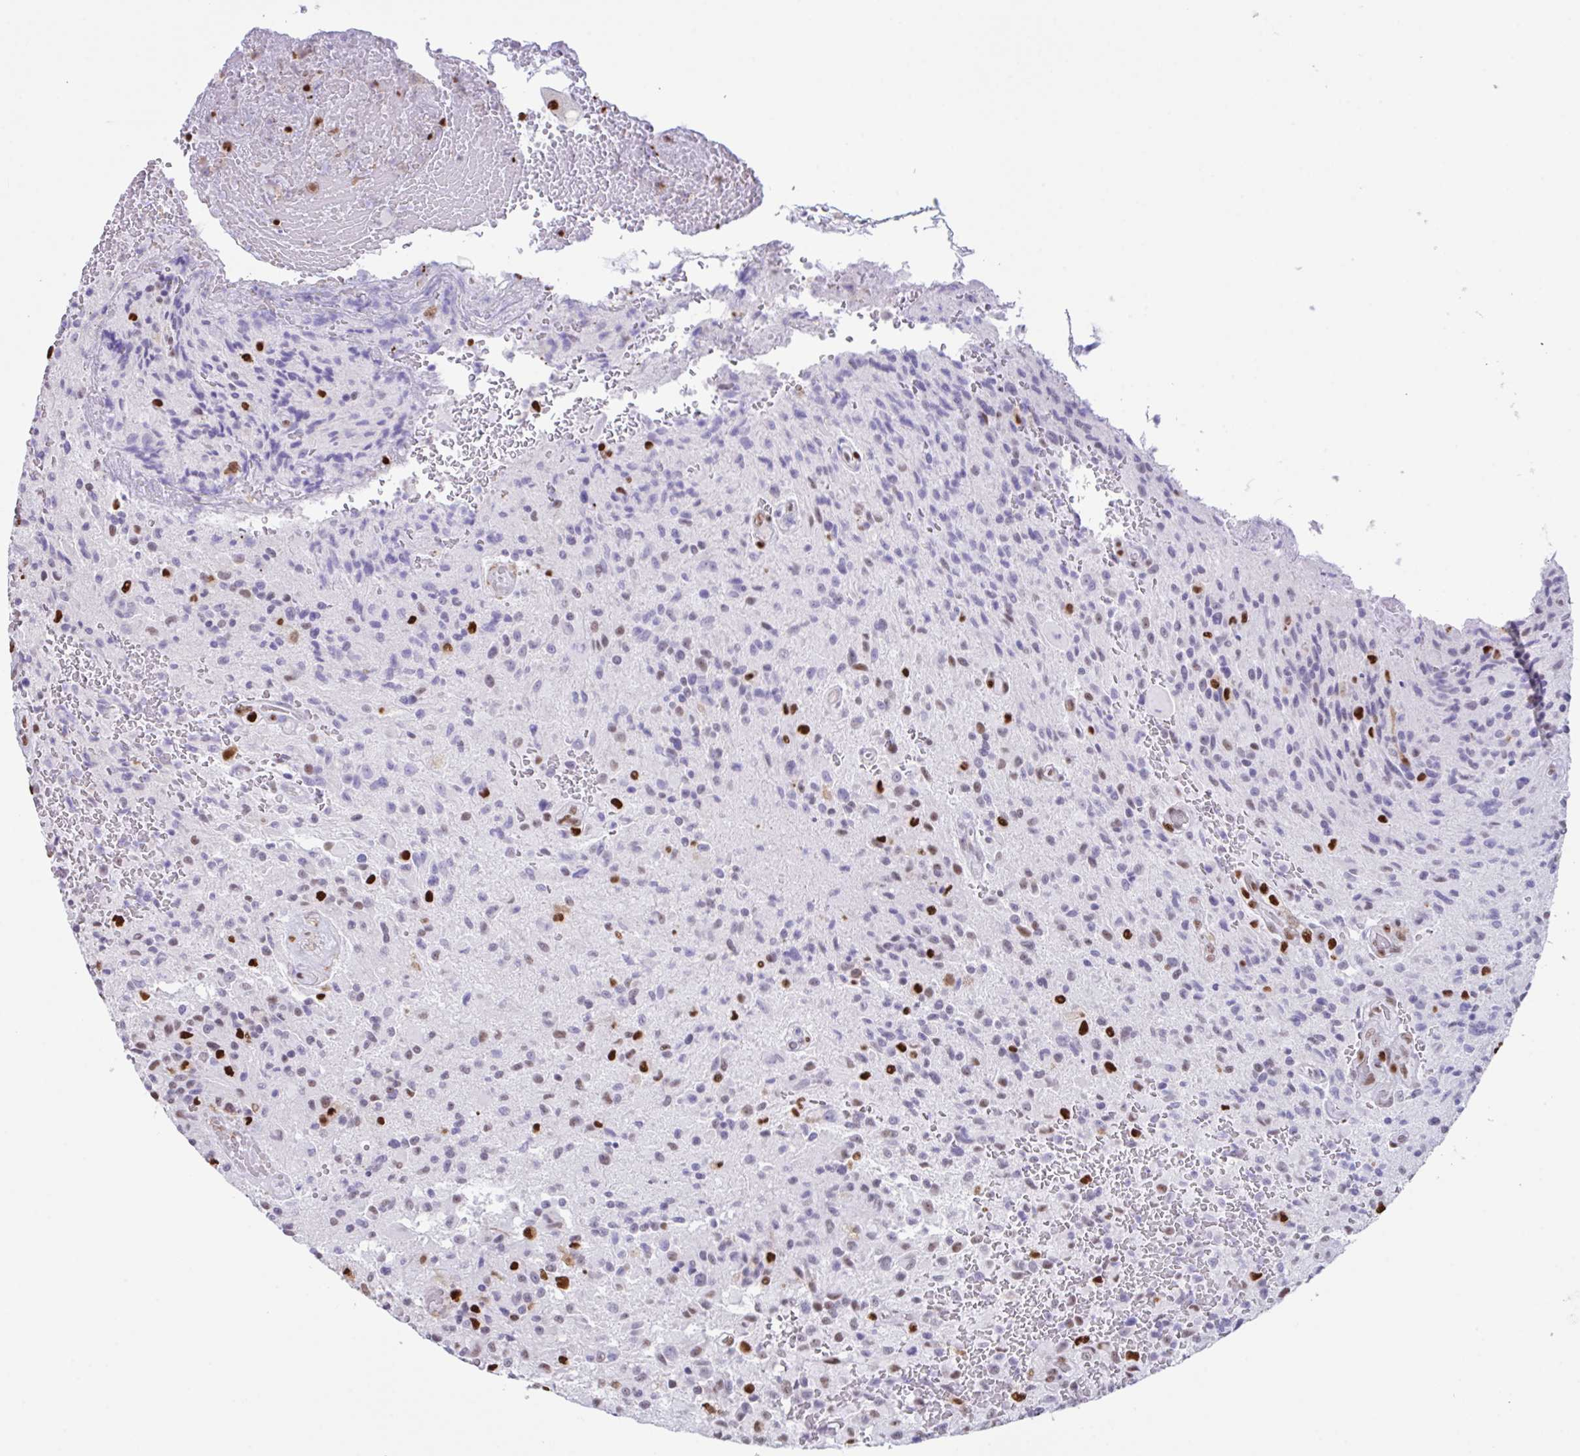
{"staining": {"intensity": "negative", "quantity": "none", "location": "none"}, "tissue": "glioma", "cell_type": "Tumor cells", "image_type": "cancer", "snomed": [{"axis": "morphology", "description": "Normal tissue, NOS"}, {"axis": "morphology", "description": "Glioma, malignant, High grade"}, {"axis": "topography", "description": "Cerebral cortex"}], "caption": "DAB (3,3'-diaminobenzidine) immunohistochemical staining of glioma displays no significant expression in tumor cells.", "gene": "BTBD10", "patient": {"sex": "male", "age": 56}}